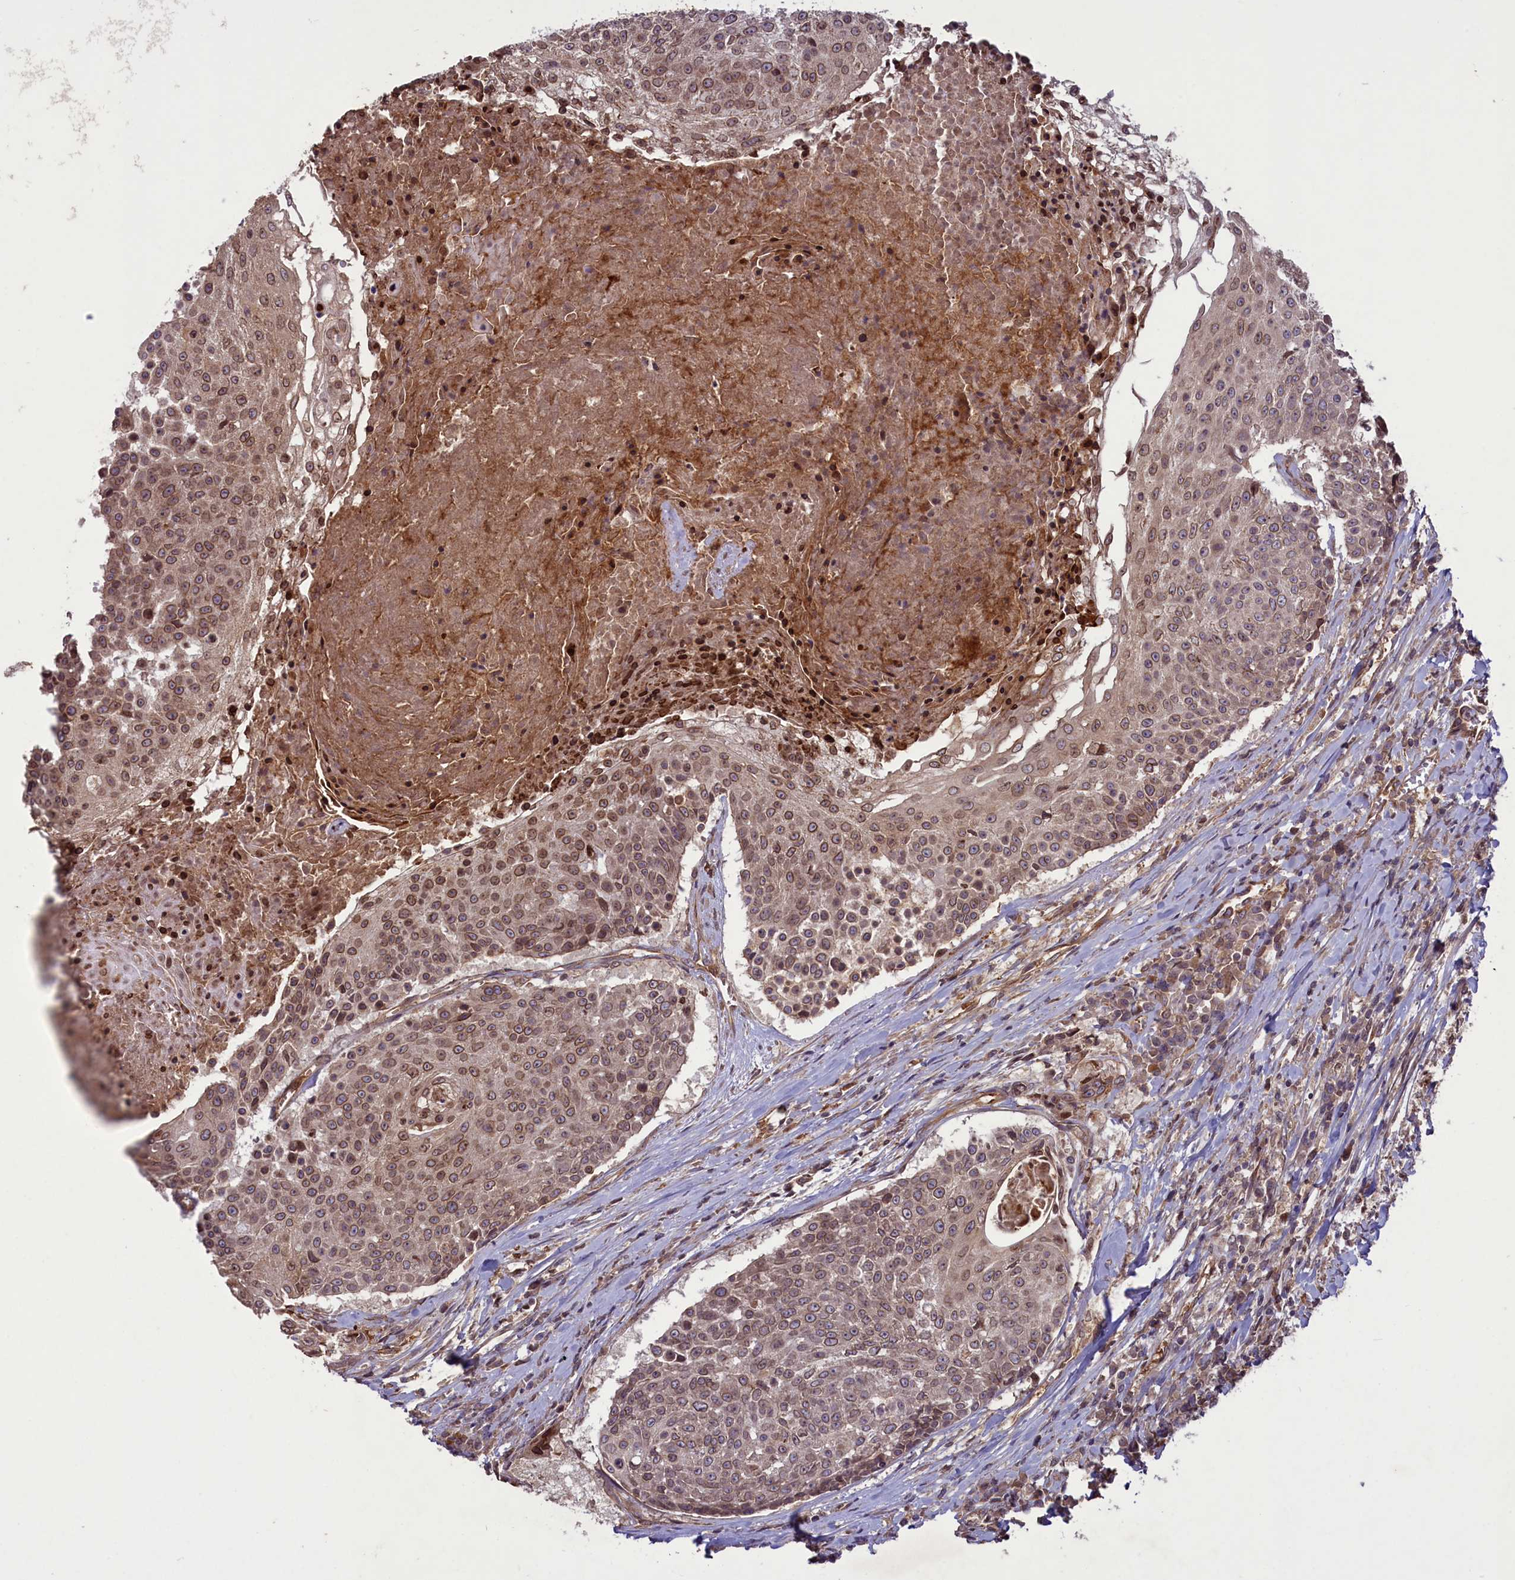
{"staining": {"intensity": "moderate", "quantity": ">75%", "location": "cytoplasmic/membranous,nuclear"}, "tissue": "urothelial cancer", "cell_type": "Tumor cells", "image_type": "cancer", "snomed": [{"axis": "morphology", "description": "Urothelial carcinoma, High grade"}, {"axis": "topography", "description": "Urinary bladder"}], "caption": "This image demonstrates immunohistochemistry (IHC) staining of human urothelial cancer, with medium moderate cytoplasmic/membranous and nuclear positivity in about >75% of tumor cells.", "gene": "CCDC125", "patient": {"sex": "female", "age": 63}}